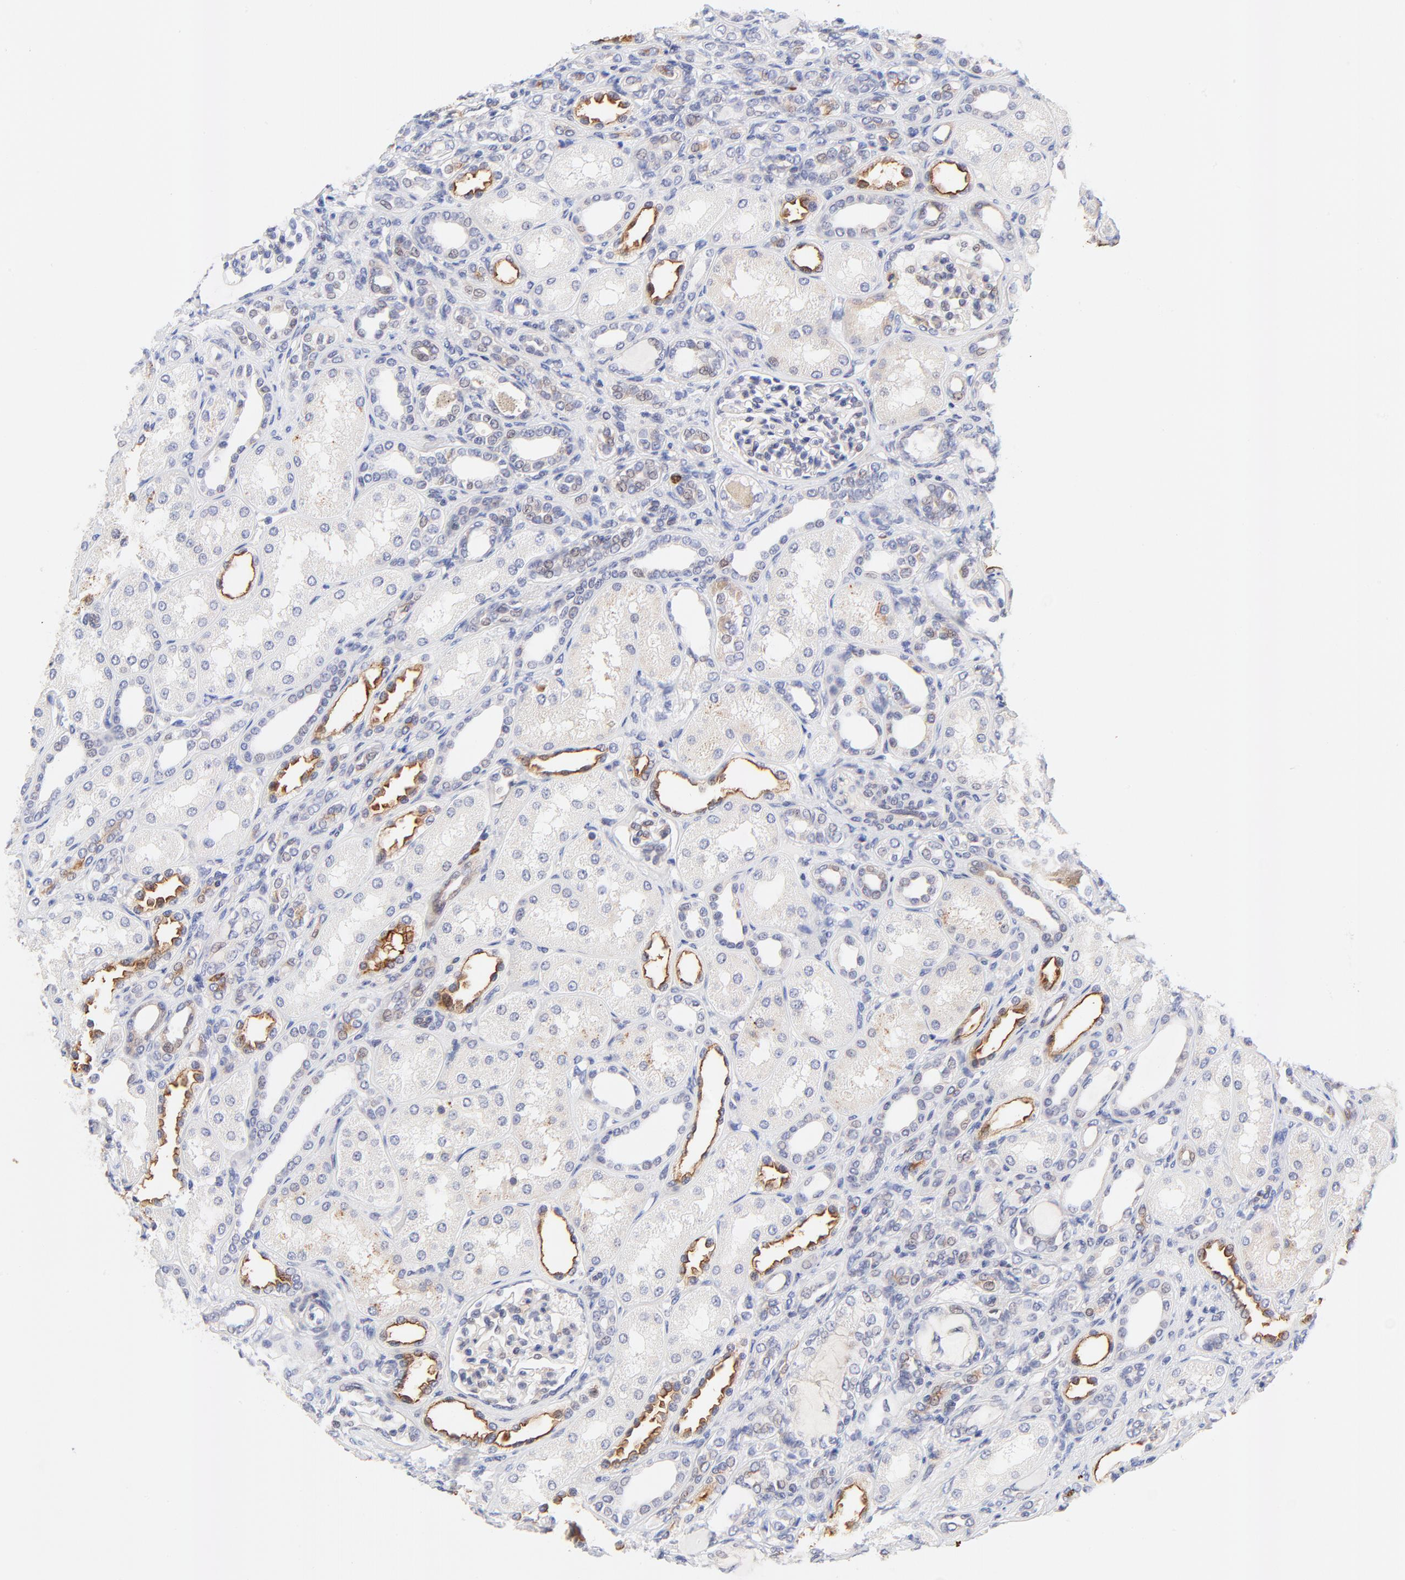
{"staining": {"intensity": "weak", "quantity": "<25%", "location": "cytoplasmic/membranous"}, "tissue": "kidney", "cell_type": "Cells in glomeruli", "image_type": "normal", "snomed": [{"axis": "morphology", "description": "Normal tissue, NOS"}, {"axis": "topography", "description": "Kidney"}], "caption": "Human kidney stained for a protein using immunohistochemistry reveals no staining in cells in glomeruli.", "gene": "AFF2", "patient": {"sex": "male", "age": 7}}